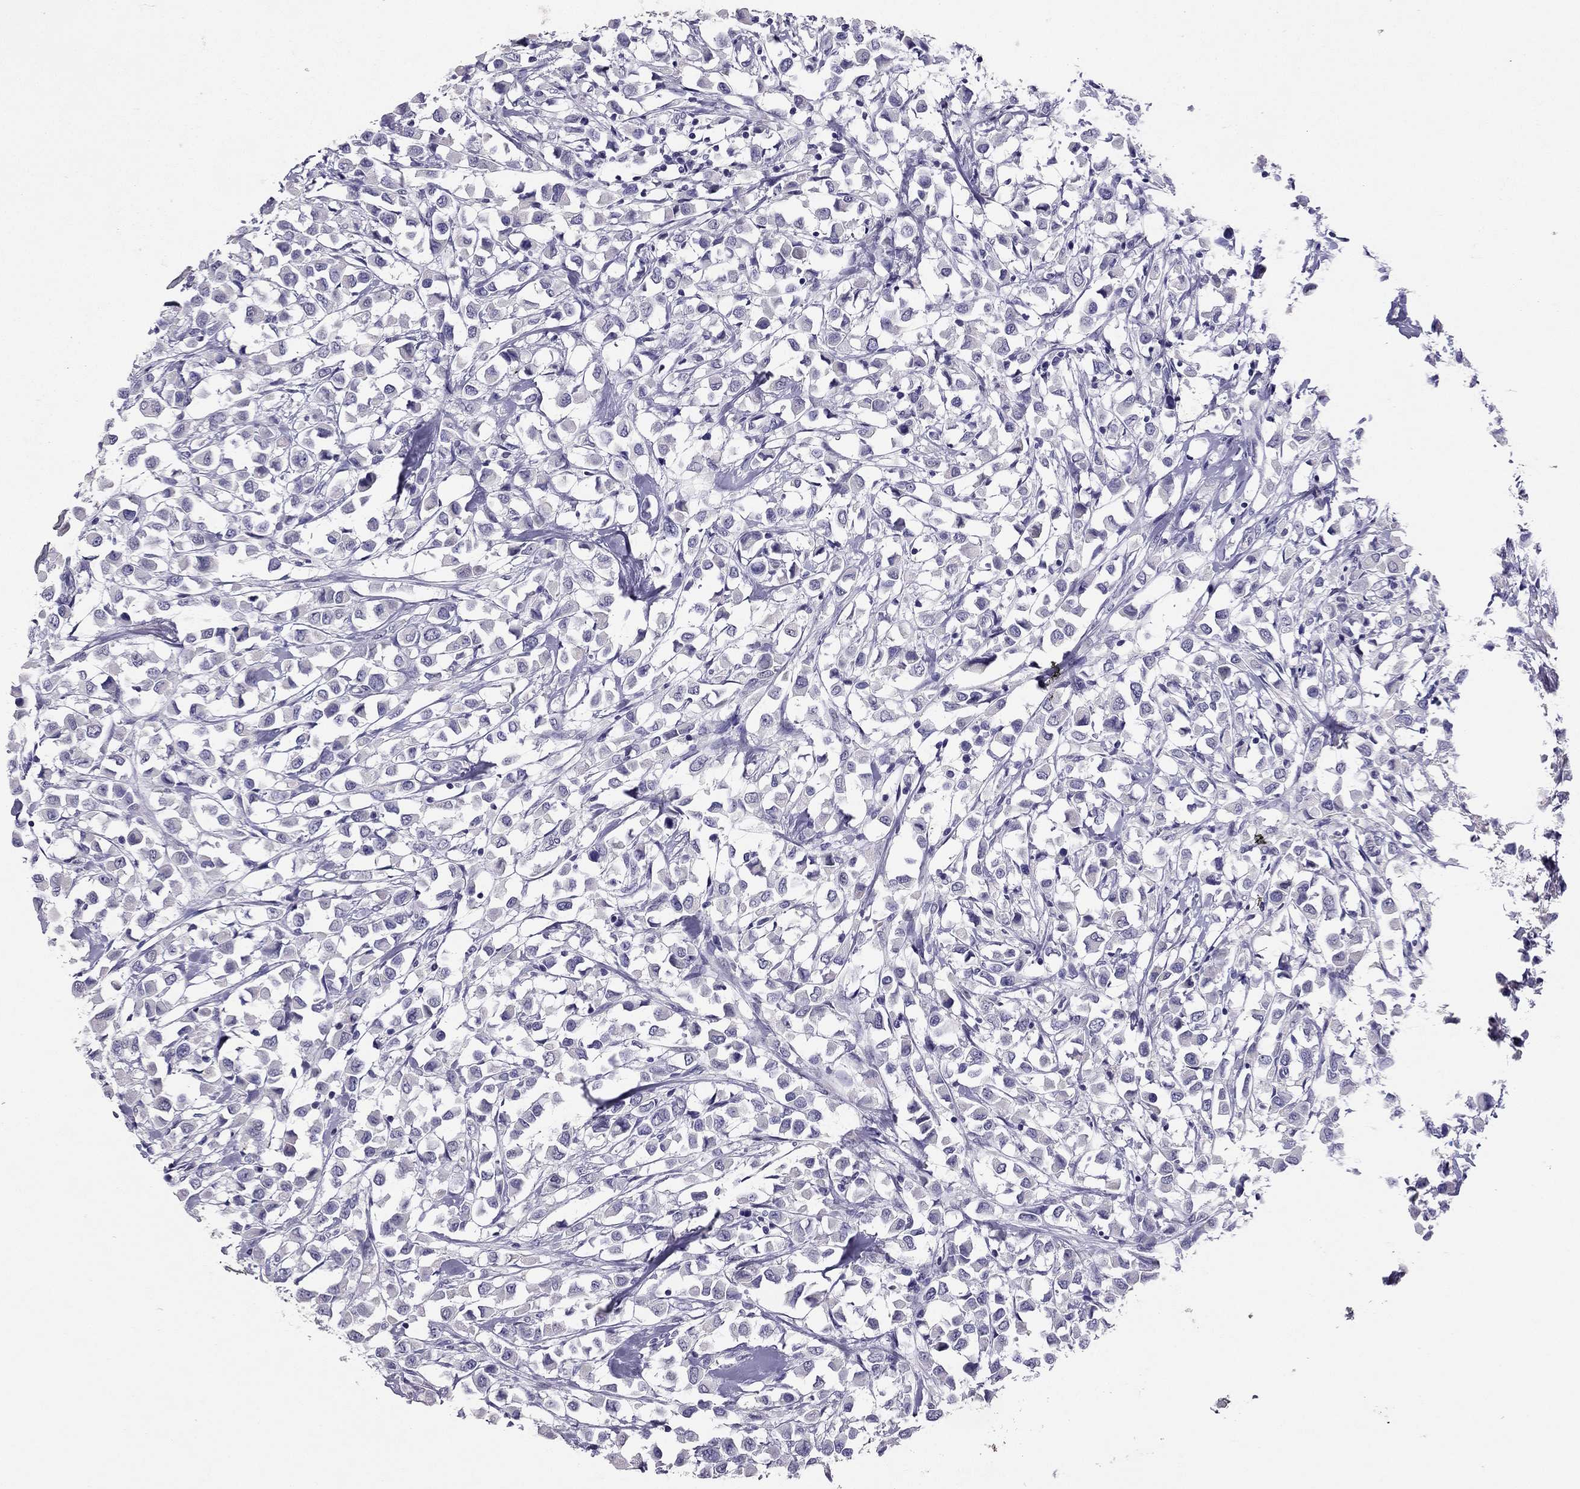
{"staining": {"intensity": "negative", "quantity": "none", "location": "none"}, "tissue": "breast cancer", "cell_type": "Tumor cells", "image_type": "cancer", "snomed": [{"axis": "morphology", "description": "Duct carcinoma"}, {"axis": "topography", "description": "Breast"}], "caption": "Breast cancer (infiltrating ductal carcinoma) was stained to show a protein in brown. There is no significant expression in tumor cells.", "gene": "RHO", "patient": {"sex": "female", "age": 61}}